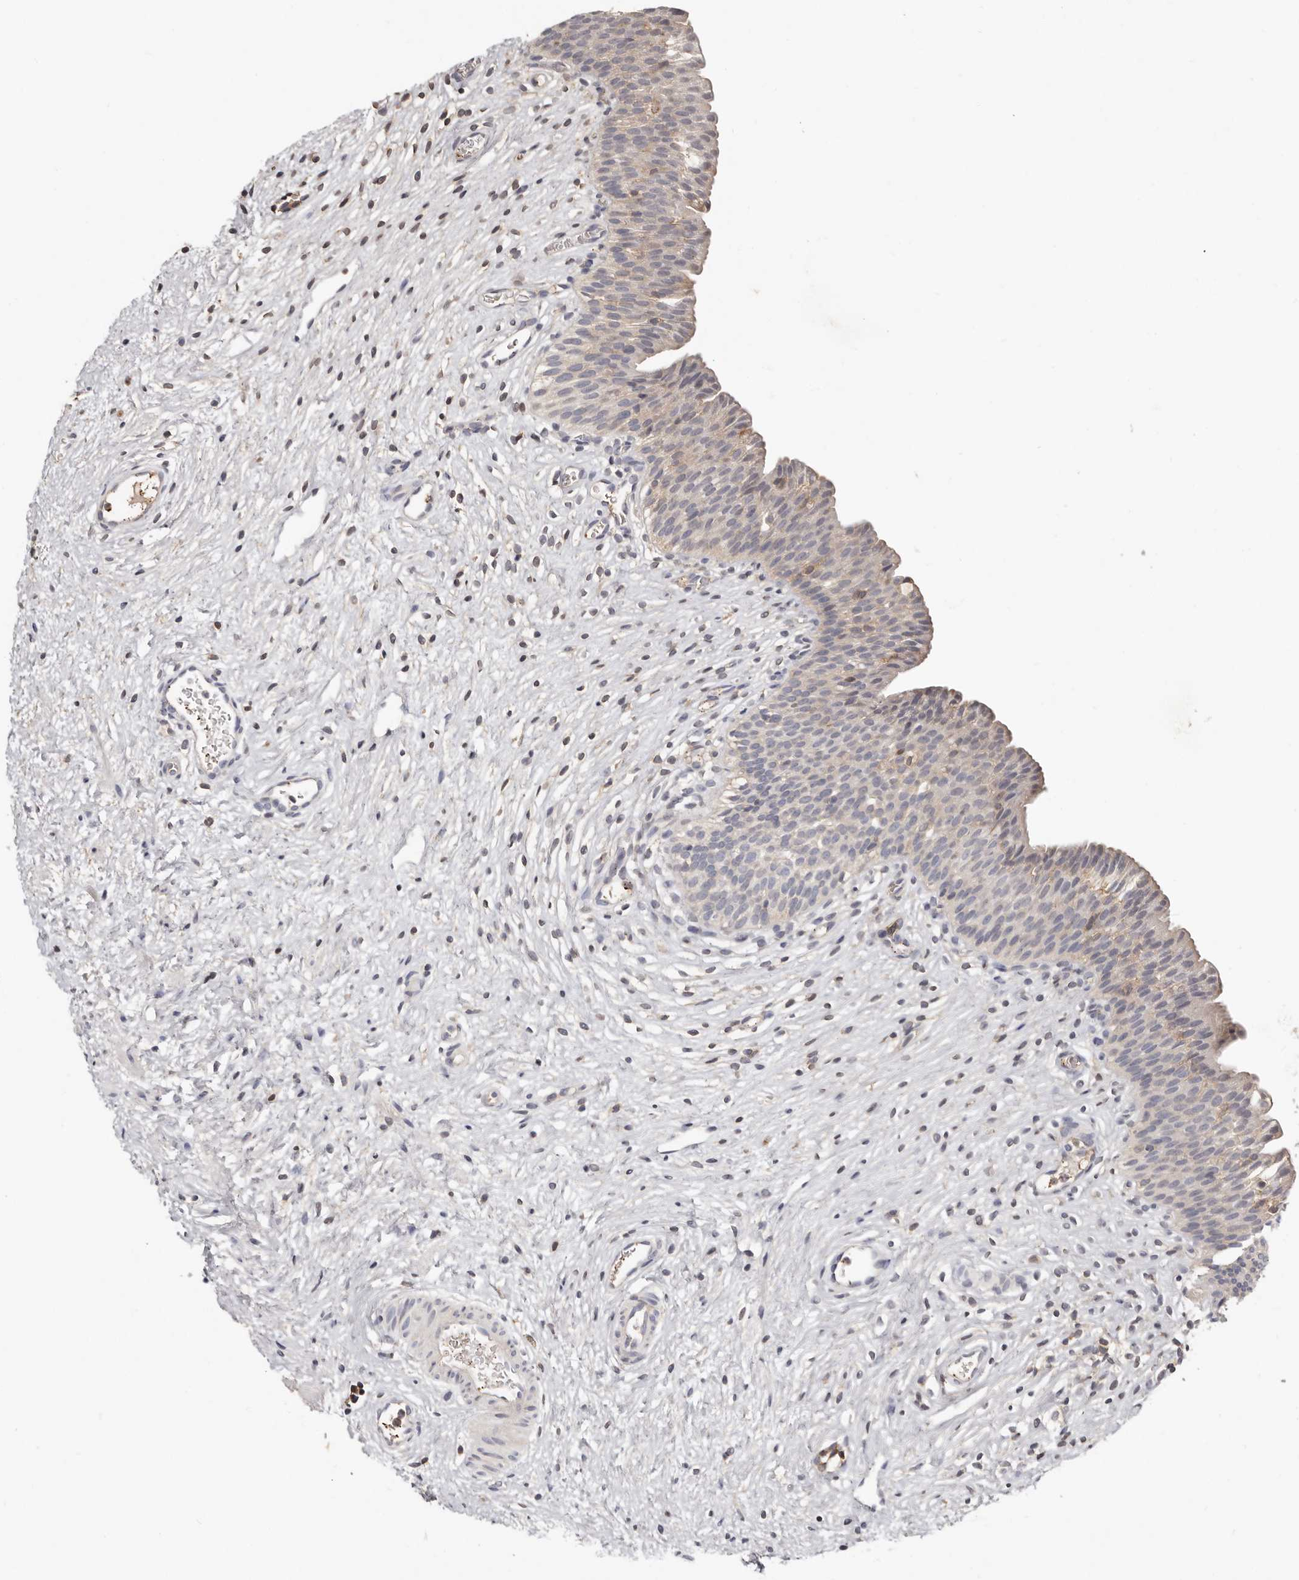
{"staining": {"intensity": "weak", "quantity": "<25%", "location": "cytoplasmic/membranous"}, "tissue": "urinary bladder", "cell_type": "Urothelial cells", "image_type": "normal", "snomed": [{"axis": "morphology", "description": "Normal tissue, NOS"}, {"axis": "topography", "description": "Urinary bladder"}], "caption": "Immunohistochemical staining of benign urinary bladder displays no significant positivity in urothelial cells. (Brightfield microscopy of DAB IHC at high magnification).", "gene": "KIF26B", "patient": {"sex": "male", "age": 1}}